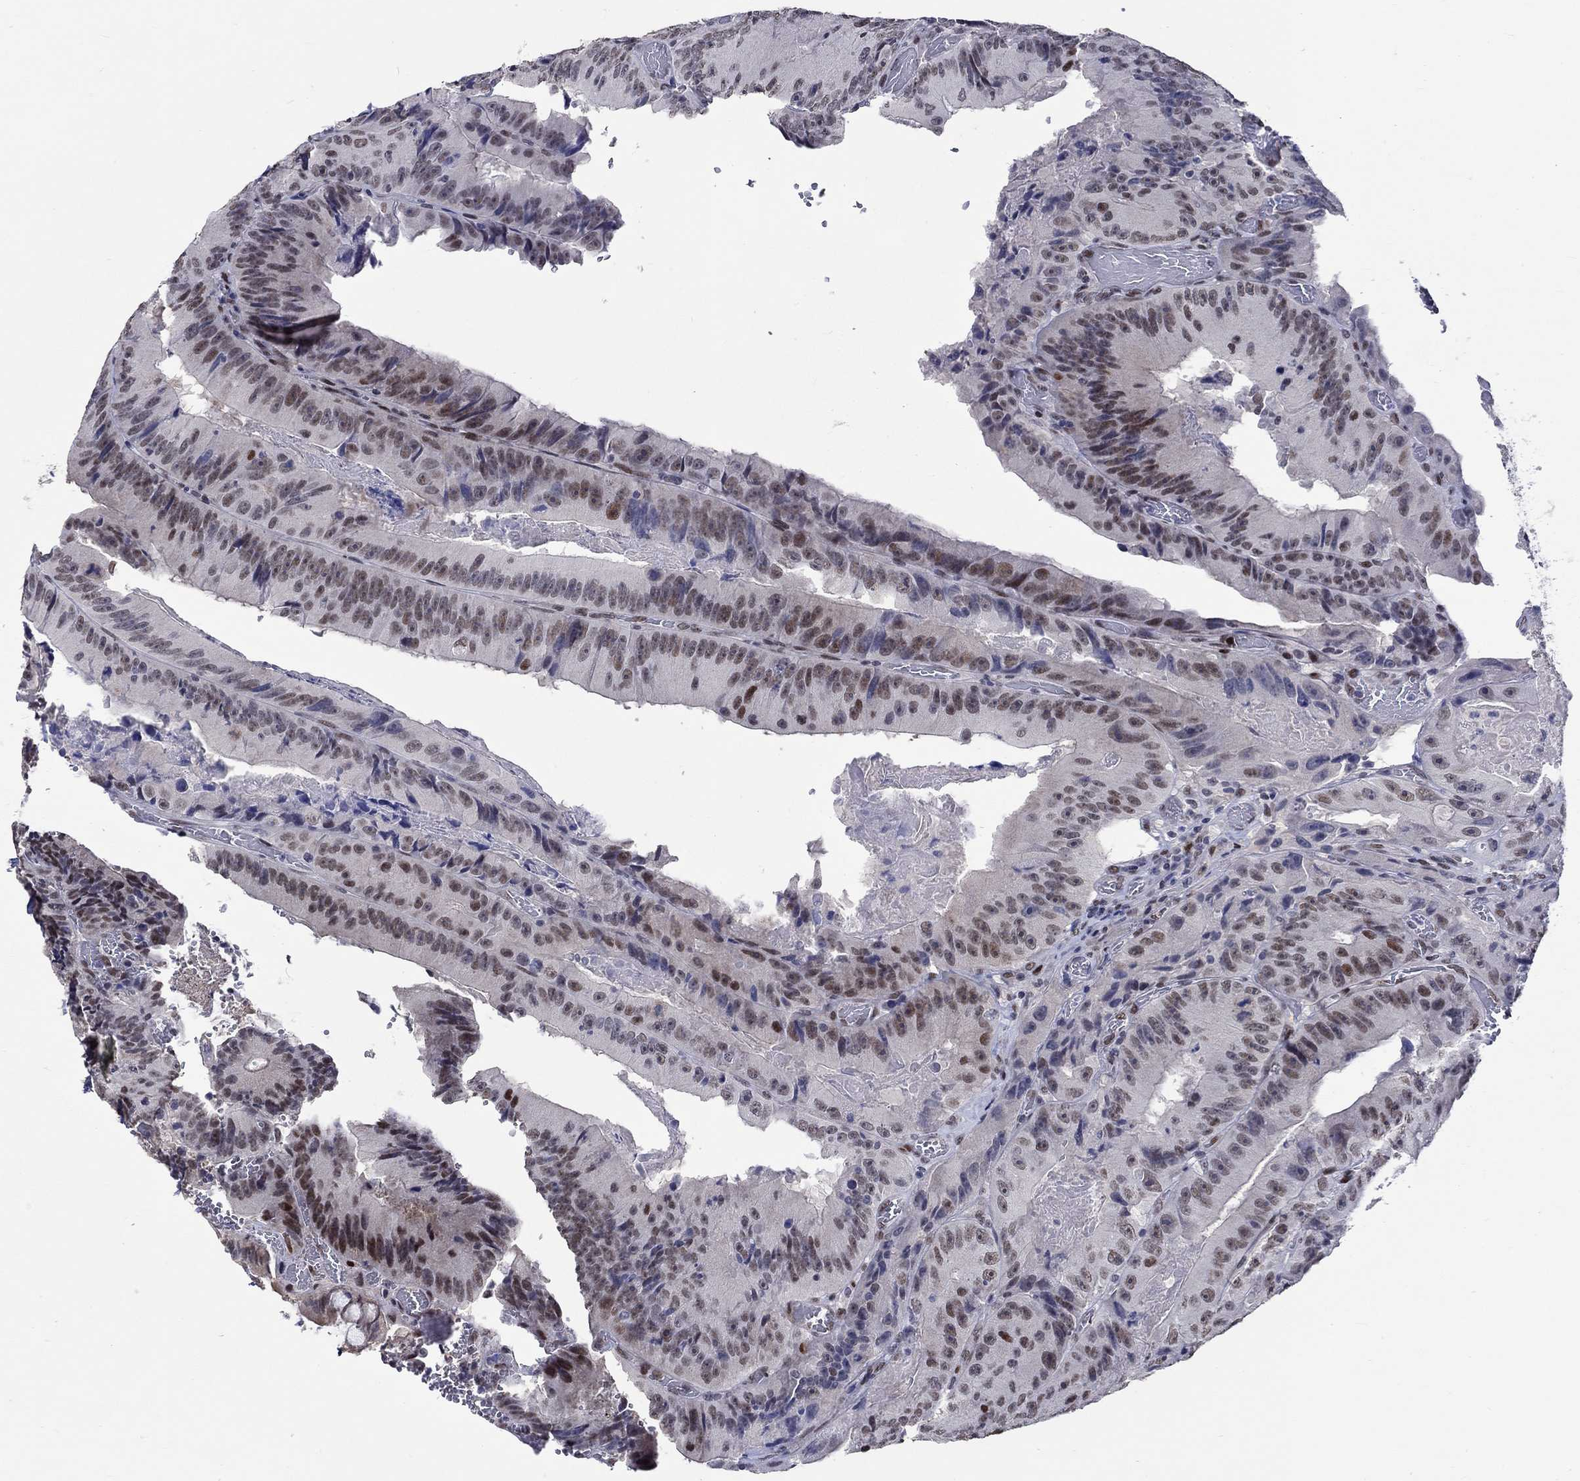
{"staining": {"intensity": "moderate", "quantity": "<25%", "location": "nuclear"}, "tissue": "colorectal cancer", "cell_type": "Tumor cells", "image_type": "cancer", "snomed": [{"axis": "morphology", "description": "Adenocarcinoma, NOS"}, {"axis": "topography", "description": "Colon"}], "caption": "Human colorectal cancer (adenocarcinoma) stained for a protein (brown) exhibits moderate nuclear positive staining in about <25% of tumor cells.", "gene": "GATA2", "patient": {"sex": "female", "age": 86}}